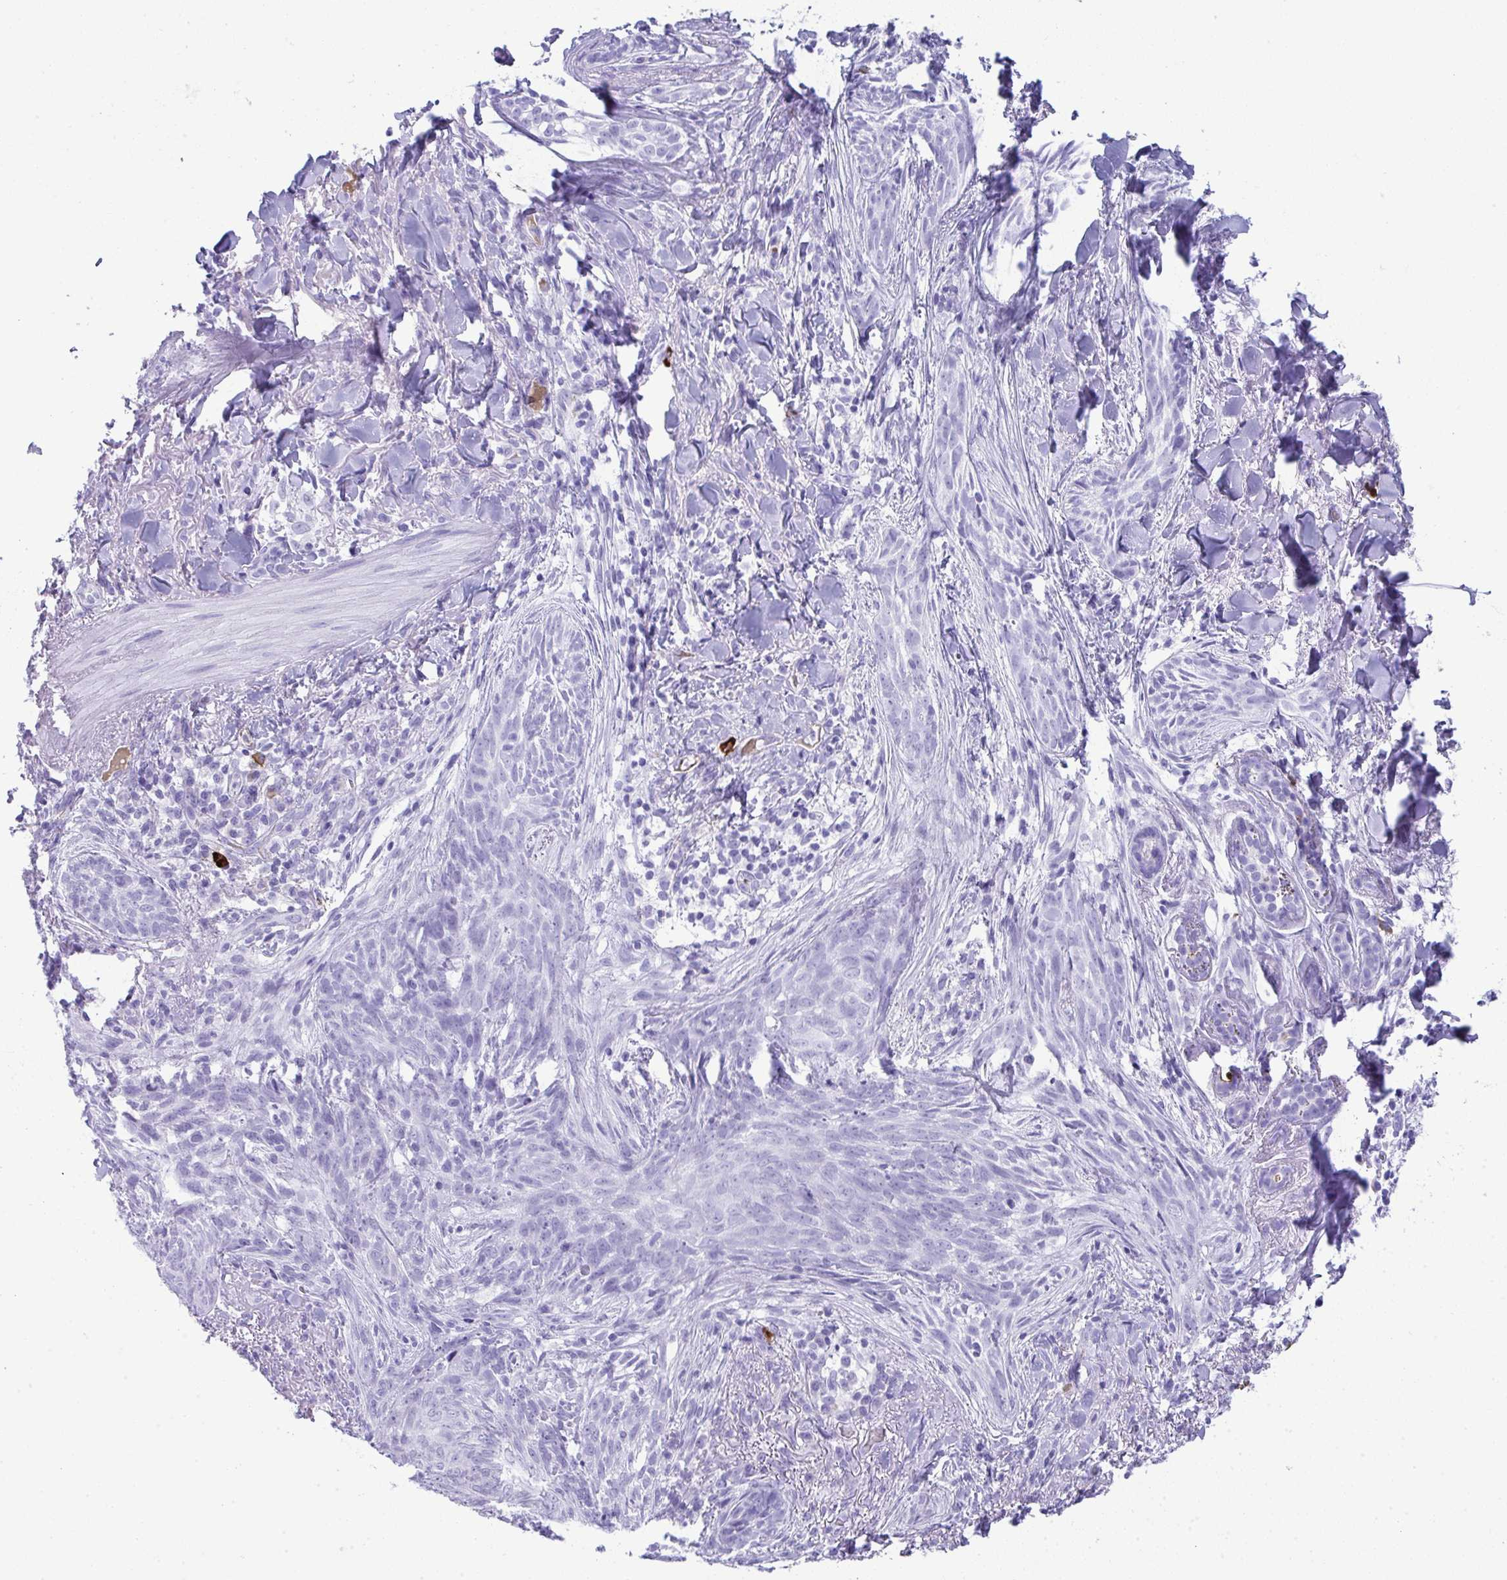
{"staining": {"intensity": "negative", "quantity": "none", "location": "none"}, "tissue": "skin cancer", "cell_type": "Tumor cells", "image_type": "cancer", "snomed": [{"axis": "morphology", "description": "Basal cell carcinoma"}, {"axis": "topography", "description": "Skin"}], "caption": "The photomicrograph shows no staining of tumor cells in skin cancer.", "gene": "JCHAIN", "patient": {"sex": "female", "age": 93}}